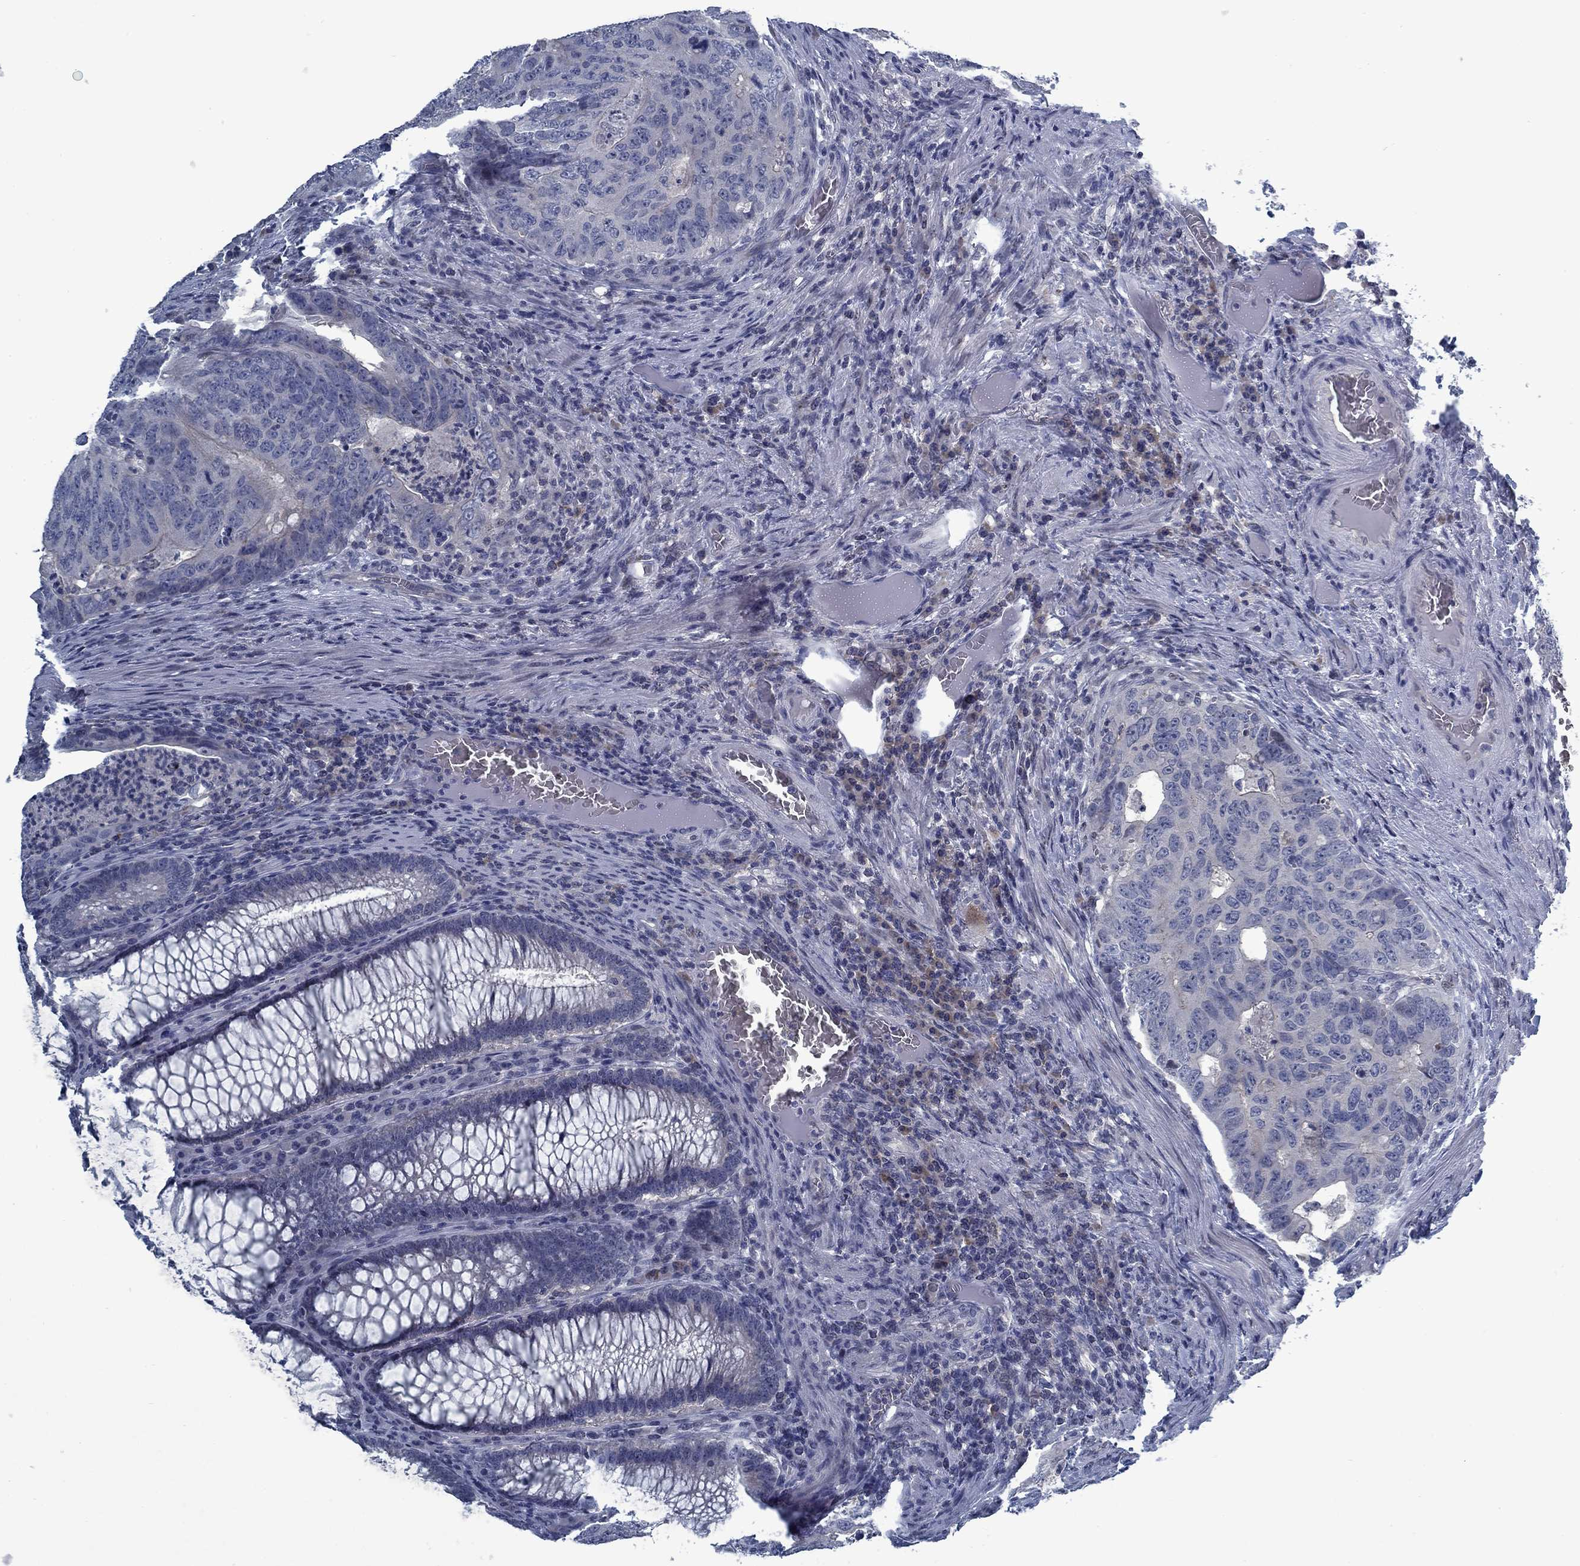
{"staining": {"intensity": "negative", "quantity": "none", "location": "none"}, "tissue": "colorectal cancer", "cell_type": "Tumor cells", "image_type": "cancer", "snomed": [{"axis": "morphology", "description": "Adenocarcinoma, NOS"}, {"axis": "topography", "description": "Colon"}], "caption": "Histopathology image shows no protein expression in tumor cells of colorectal cancer (adenocarcinoma) tissue.", "gene": "PNMA8A", "patient": {"sex": "male", "age": 79}}